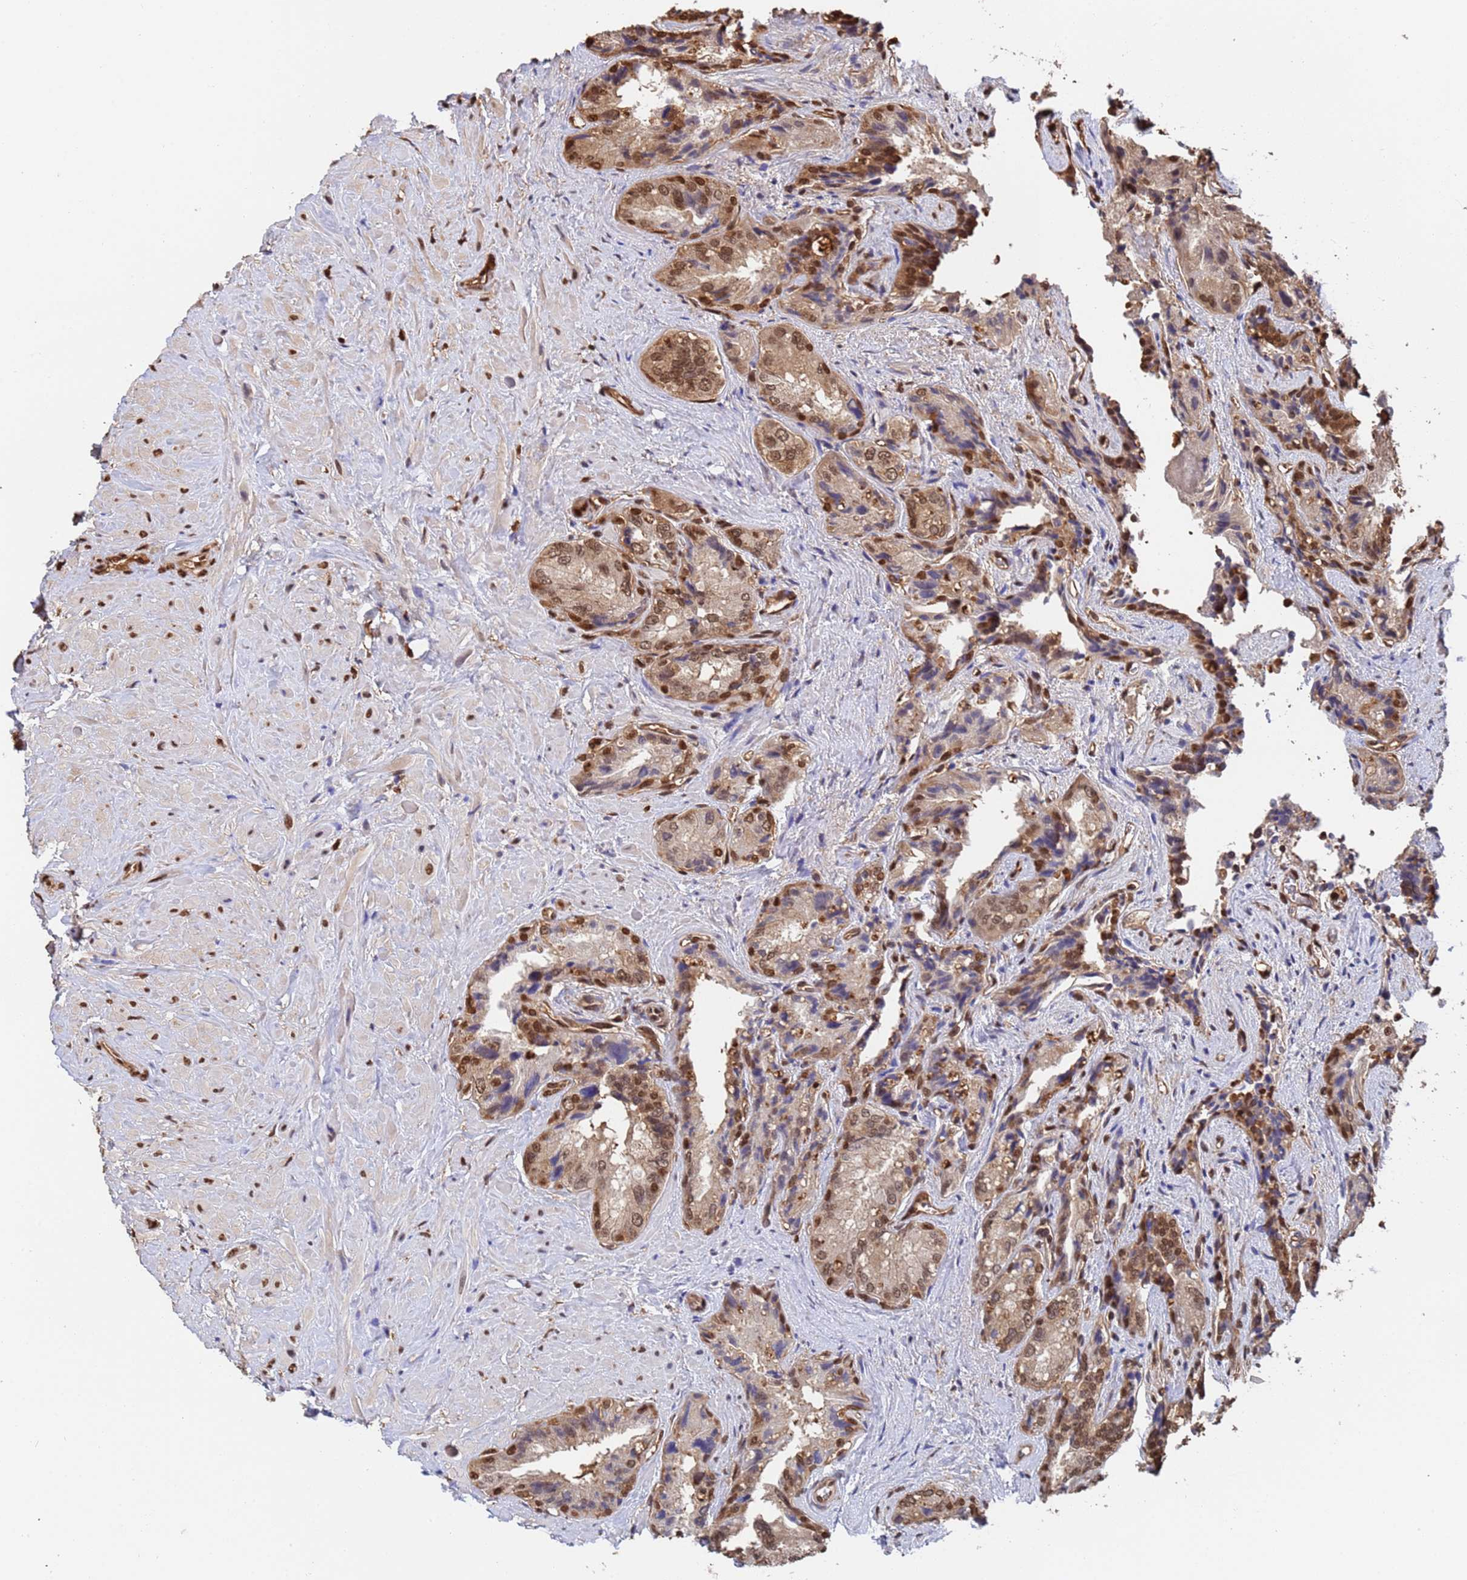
{"staining": {"intensity": "moderate", "quantity": ">75%", "location": "nuclear"}, "tissue": "seminal vesicle", "cell_type": "Glandular cells", "image_type": "normal", "snomed": [{"axis": "morphology", "description": "Normal tissue, NOS"}, {"axis": "topography", "description": "Seminal veicle"}, {"axis": "topography", "description": "Peripheral nerve tissue"}], "caption": "DAB (3,3'-diaminobenzidine) immunohistochemical staining of normal seminal vesicle exhibits moderate nuclear protein staining in about >75% of glandular cells.", "gene": "SUMO2", "patient": {"sex": "male", "age": 67}}